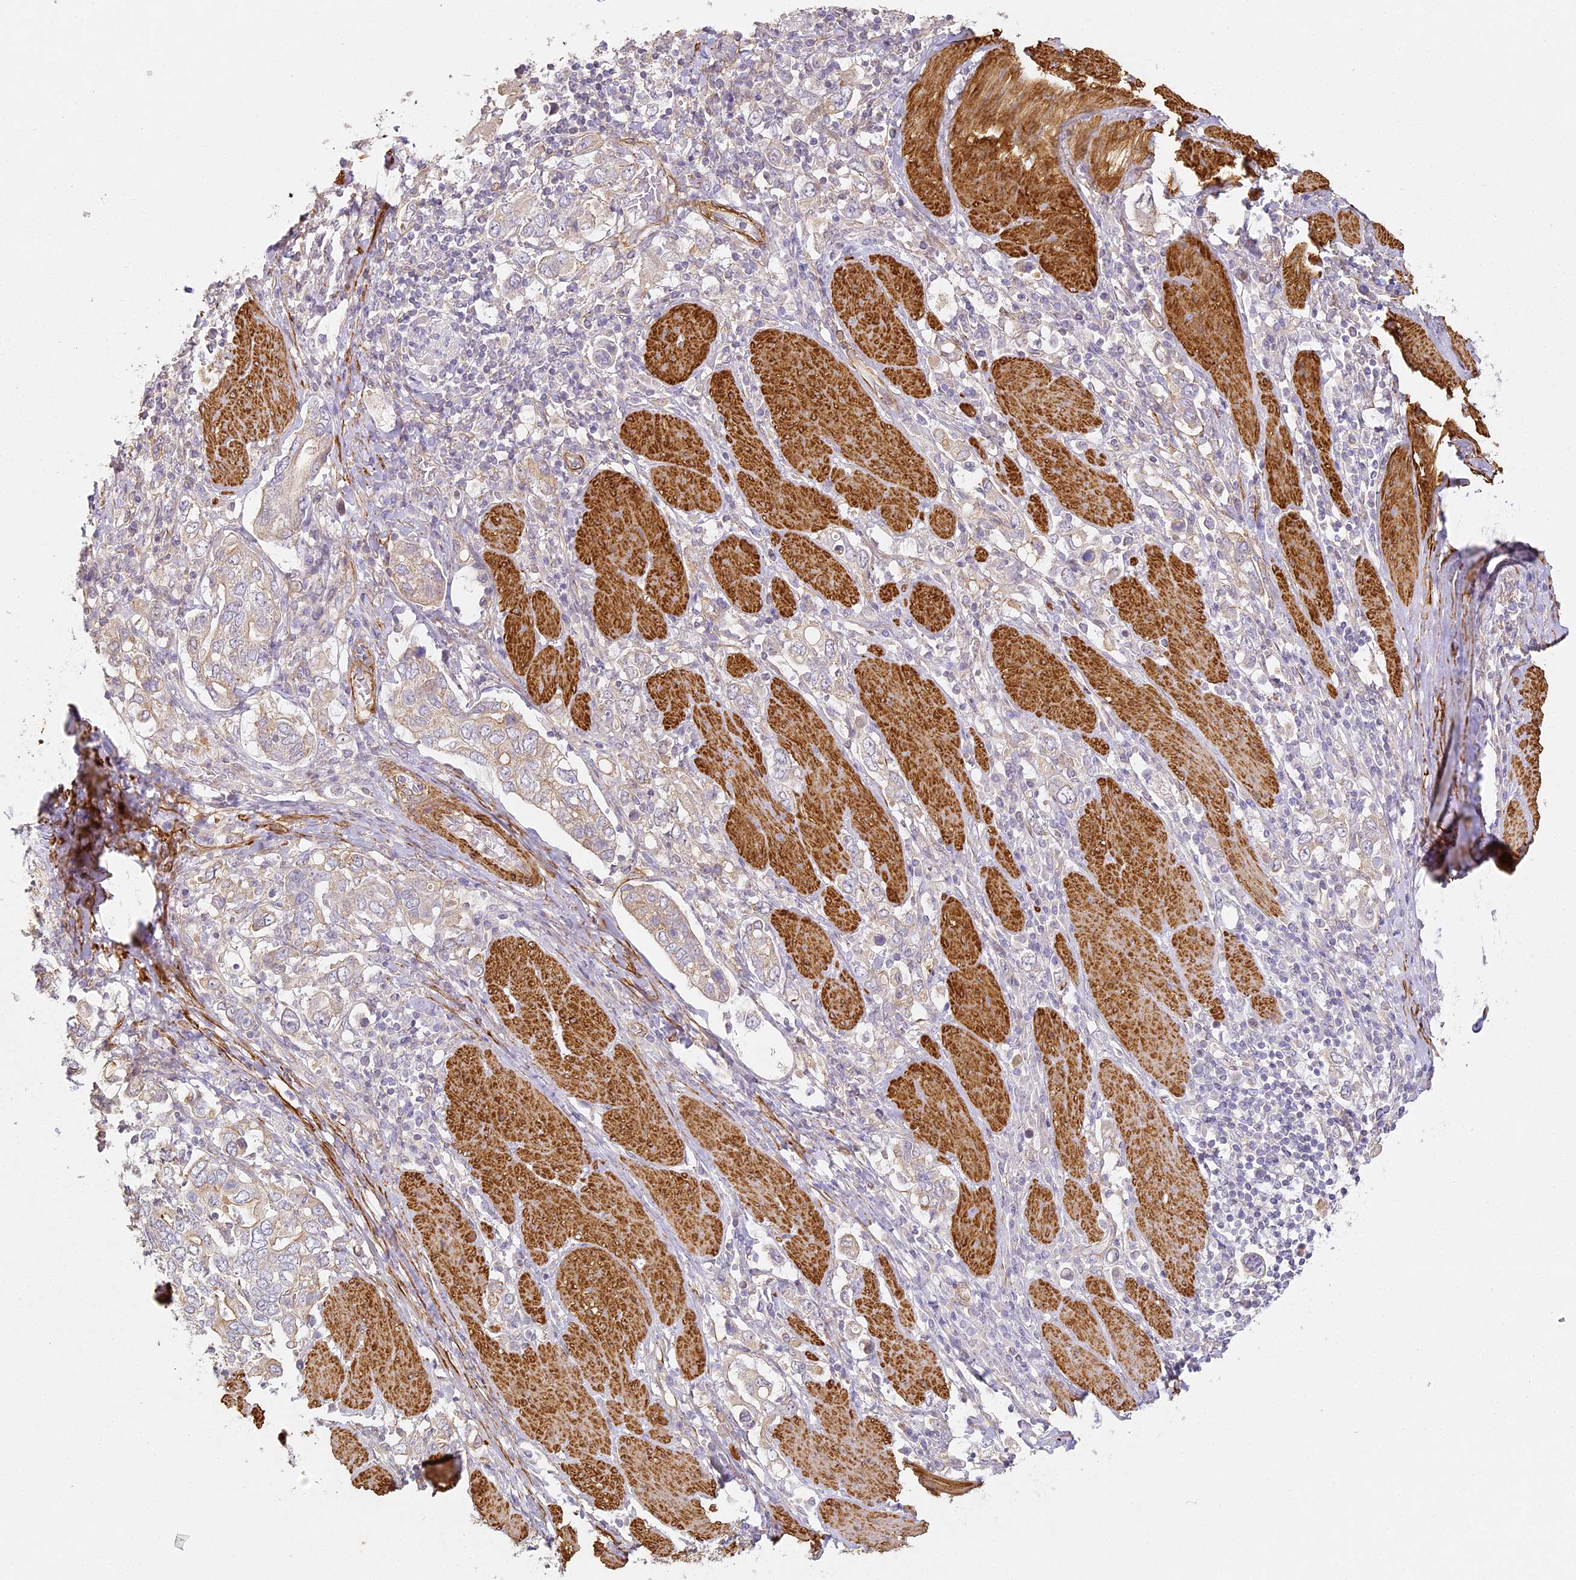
{"staining": {"intensity": "weak", "quantity": "25%-75%", "location": "cytoplasmic/membranous"}, "tissue": "stomach cancer", "cell_type": "Tumor cells", "image_type": "cancer", "snomed": [{"axis": "morphology", "description": "Adenocarcinoma, NOS"}, {"axis": "topography", "description": "Stomach, upper"}], "caption": "This image demonstrates stomach adenocarcinoma stained with immunohistochemistry (IHC) to label a protein in brown. The cytoplasmic/membranous of tumor cells show weak positivity for the protein. Nuclei are counter-stained blue.", "gene": "MED28", "patient": {"sex": "male", "age": 62}}